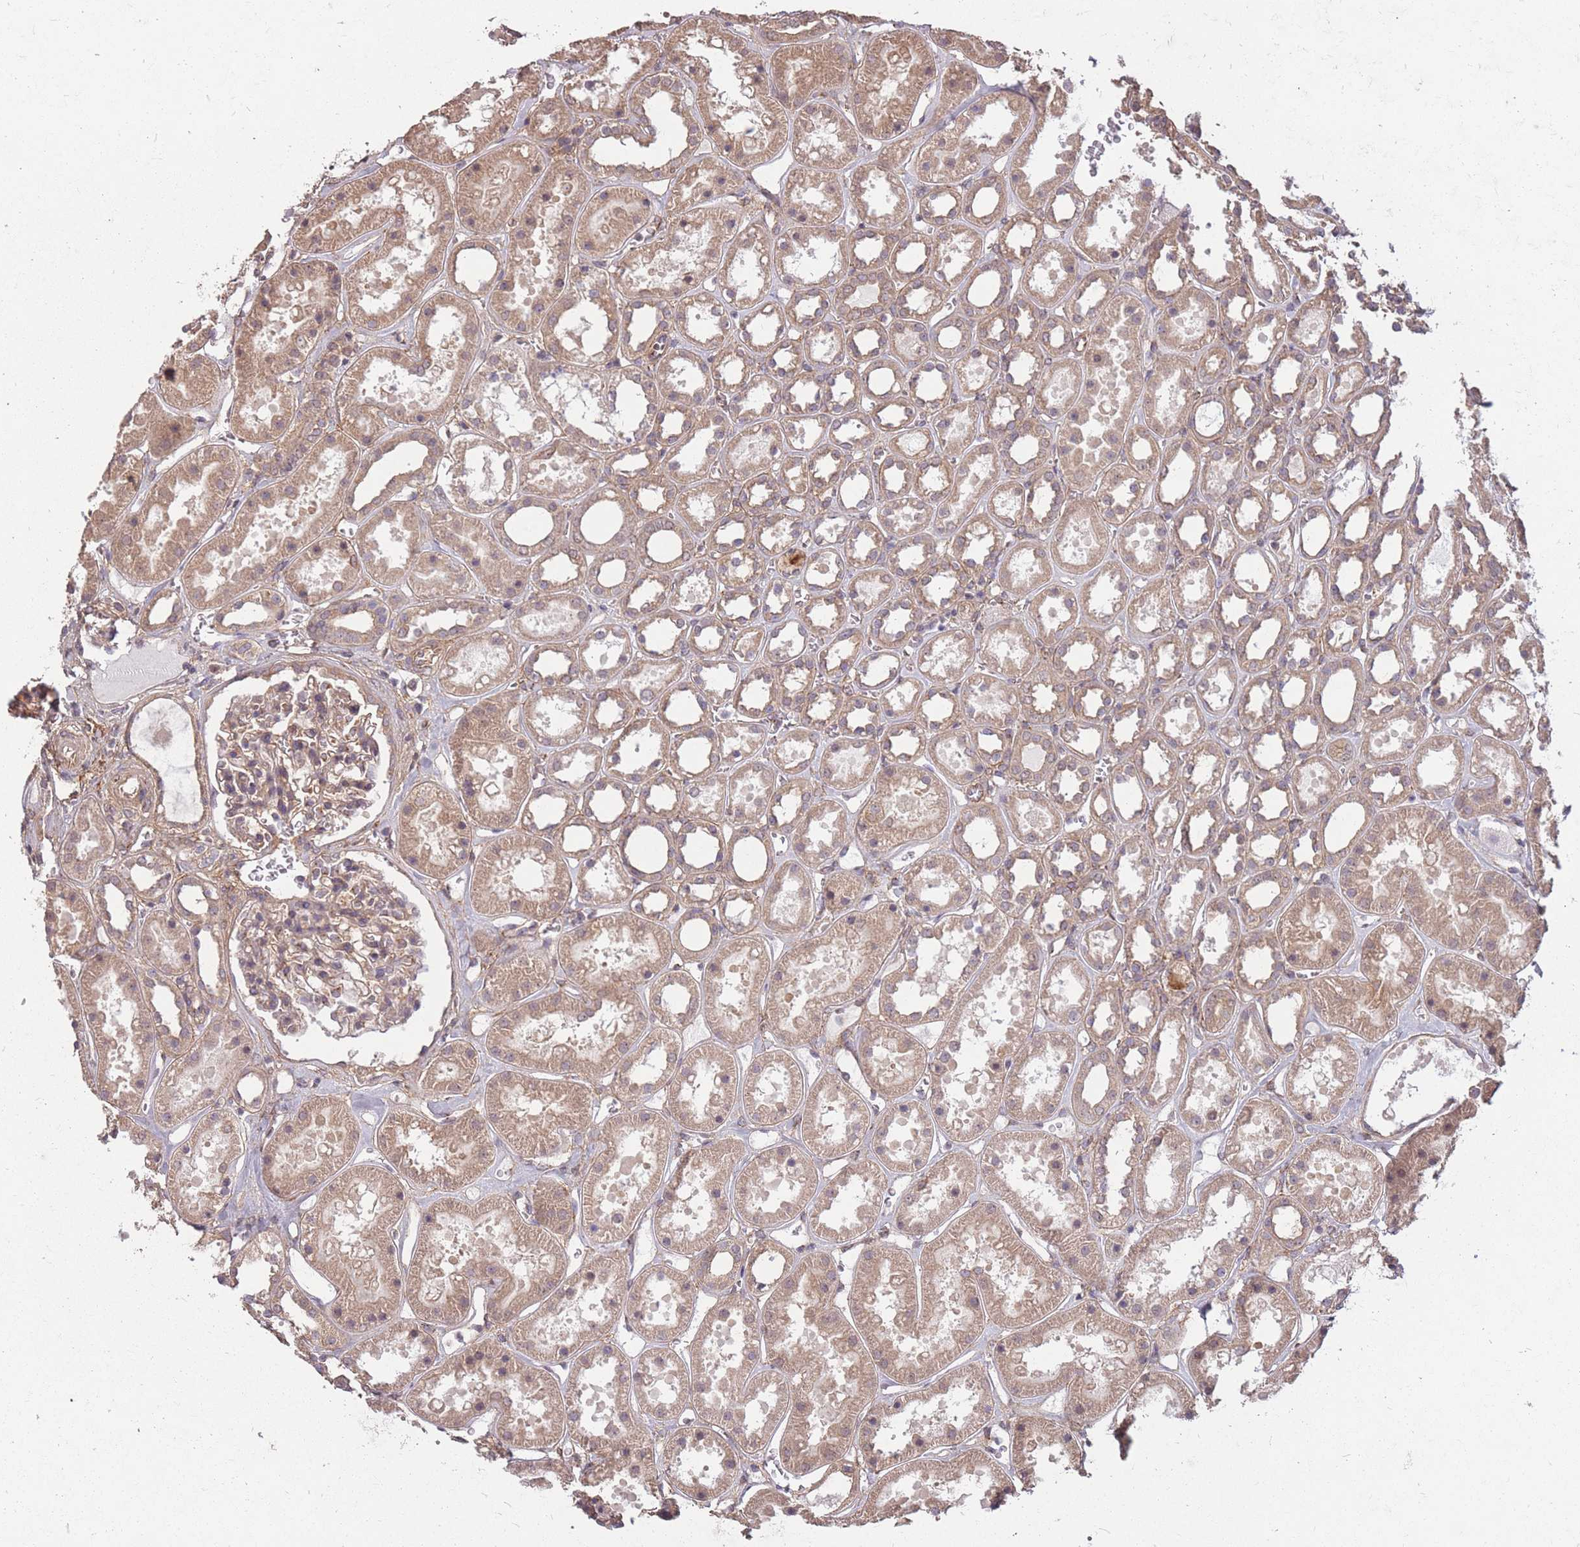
{"staining": {"intensity": "weak", "quantity": ">75%", "location": "cytoplasmic/membranous"}, "tissue": "kidney", "cell_type": "Cells in glomeruli", "image_type": "normal", "snomed": [{"axis": "morphology", "description": "Normal tissue, NOS"}, {"axis": "topography", "description": "Kidney"}], "caption": "Immunohistochemistry (IHC) (DAB (3,3'-diaminobenzidine)) staining of benign kidney shows weak cytoplasmic/membranous protein positivity in approximately >75% of cells in glomeruli.", "gene": "DYNC1LI2", "patient": {"sex": "female", "age": 41}}